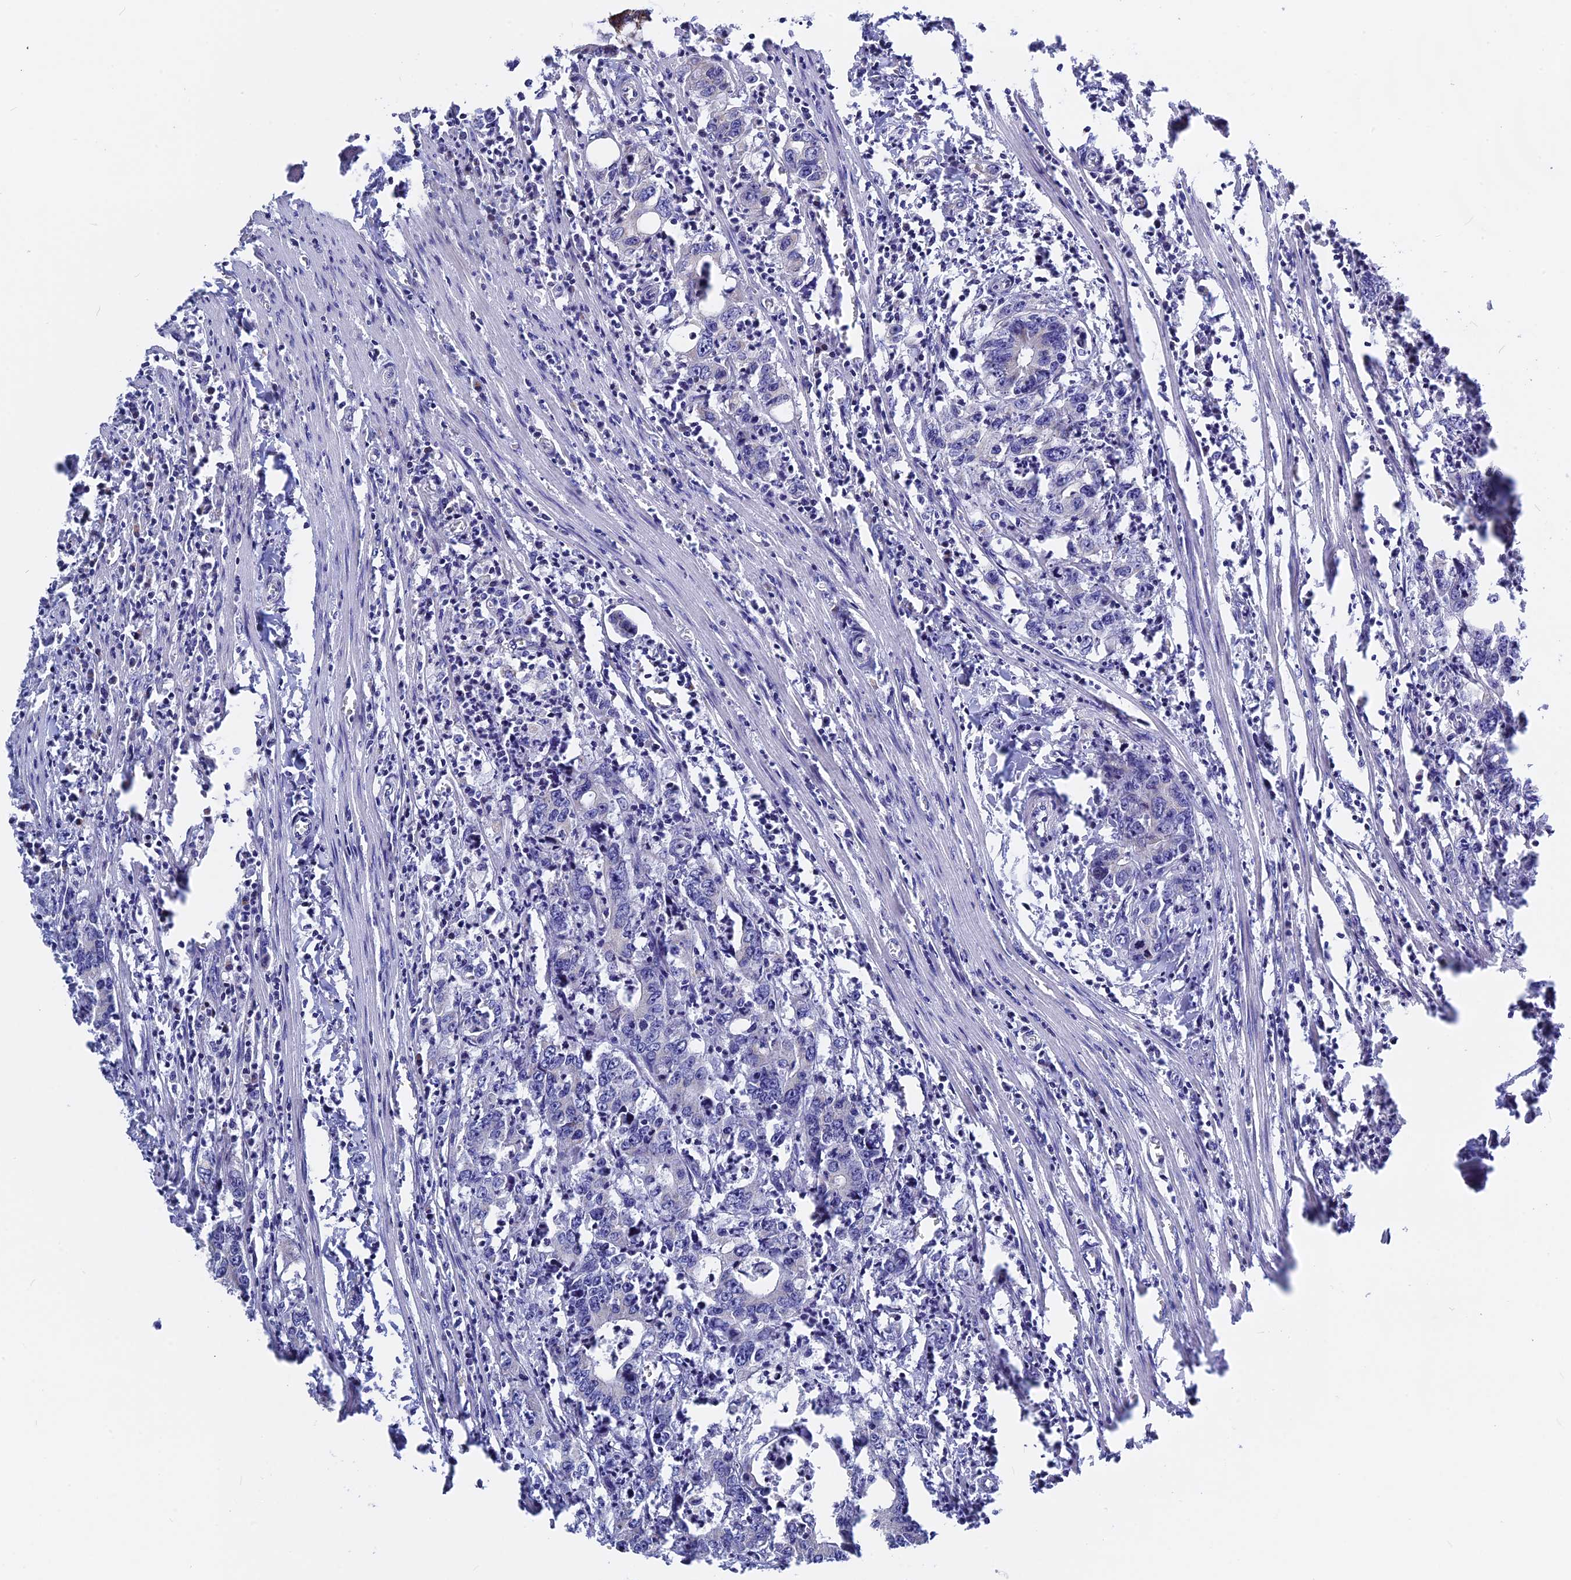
{"staining": {"intensity": "negative", "quantity": "none", "location": "none"}, "tissue": "colorectal cancer", "cell_type": "Tumor cells", "image_type": "cancer", "snomed": [{"axis": "morphology", "description": "Adenocarcinoma, NOS"}, {"axis": "topography", "description": "Colon"}], "caption": "Colorectal adenocarcinoma stained for a protein using immunohistochemistry (IHC) demonstrates no staining tumor cells.", "gene": "FAM174C", "patient": {"sex": "female", "age": 75}}